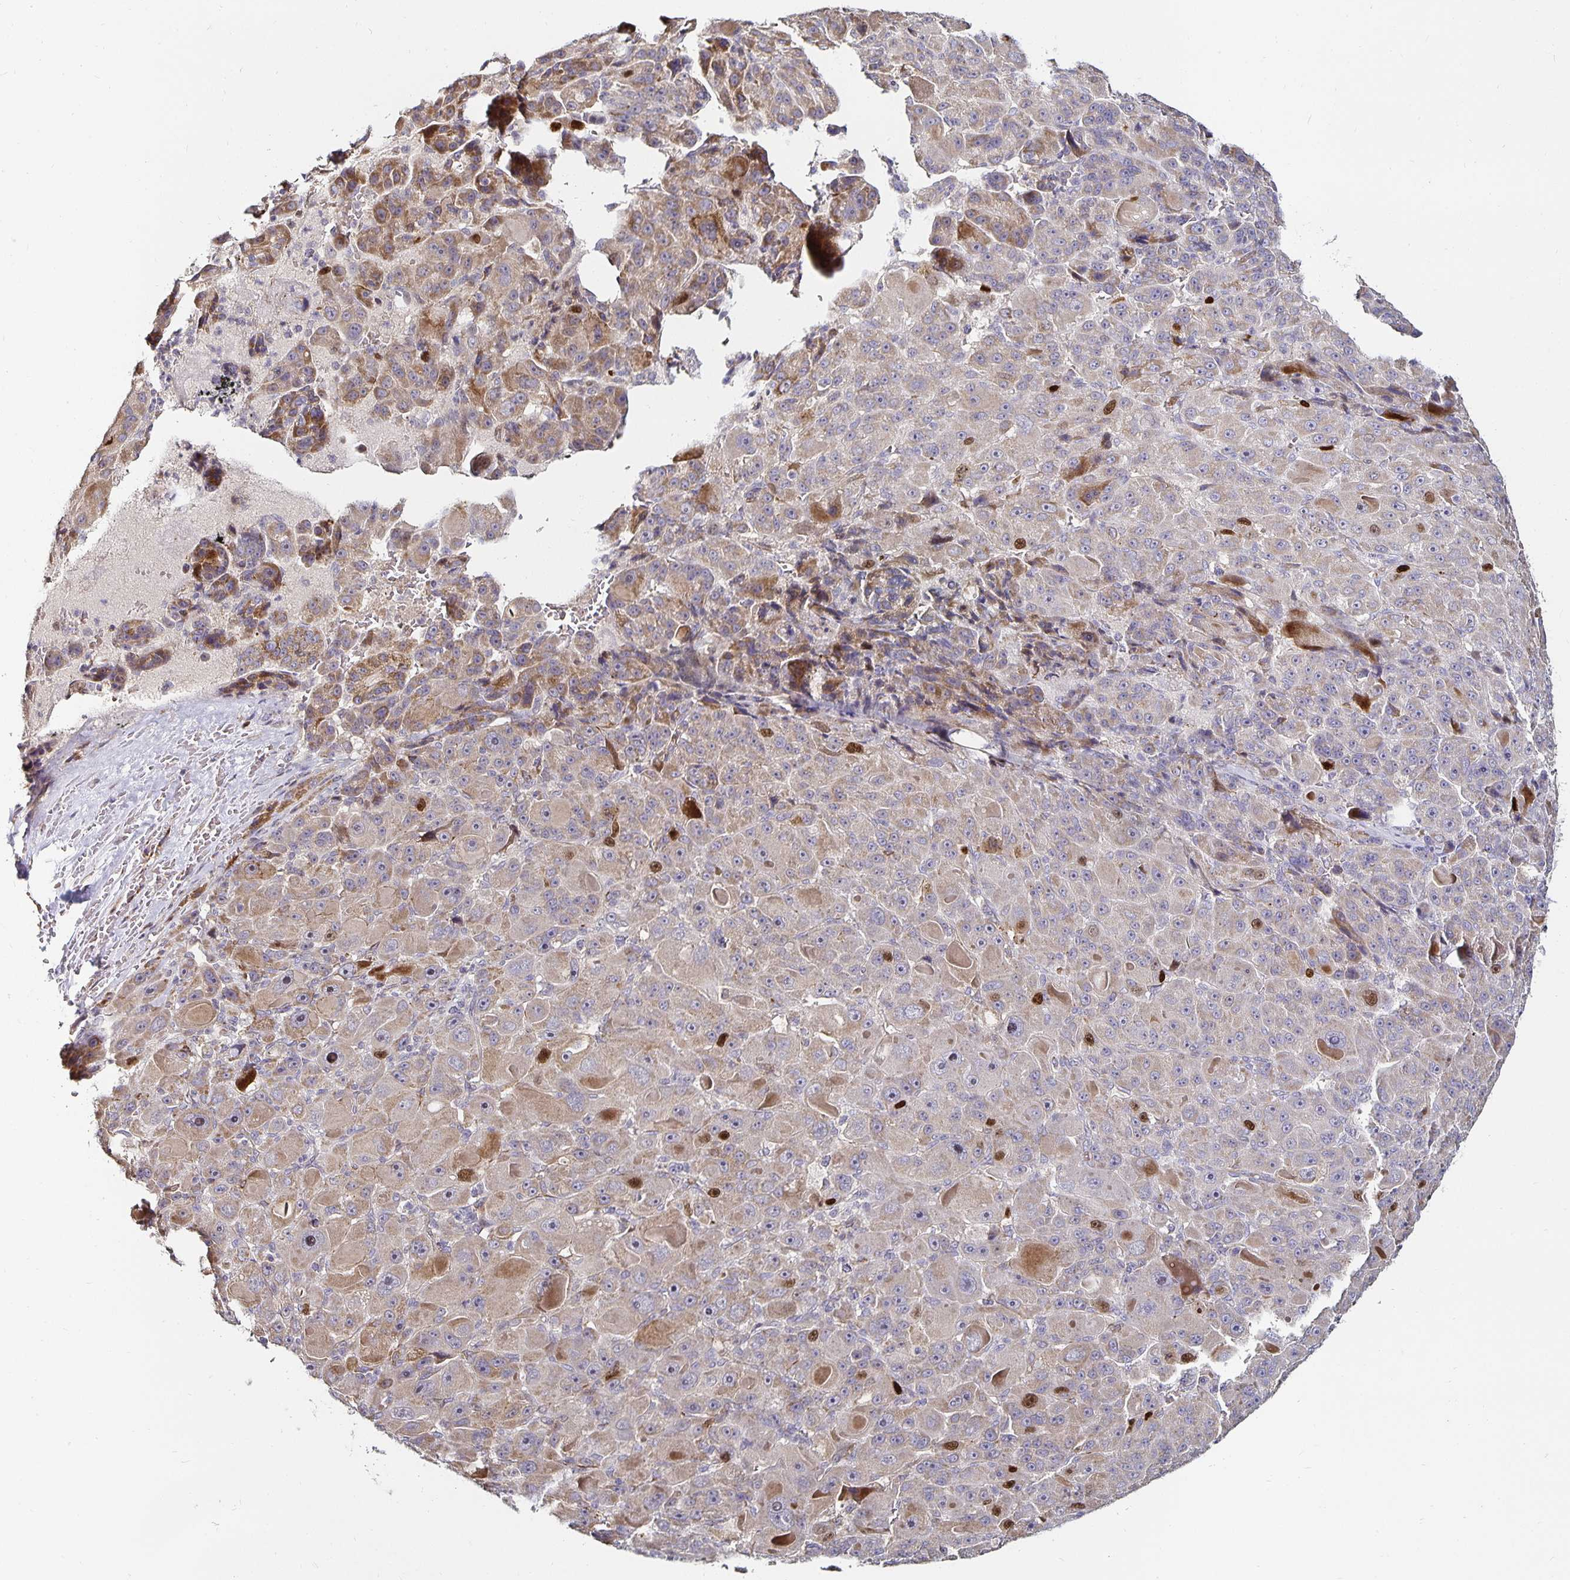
{"staining": {"intensity": "moderate", "quantity": "25%-75%", "location": "cytoplasmic/membranous,nuclear"}, "tissue": "liver cancer", "cell_type": "Tumor cells", "image_type": "cancer", "snomed": [{"axis": "morphology", "description": "Carcinoma, Hepatocellular, NOS"}, {"axis": "topography", "description": "Liver"}], "caption": "Protein staining of hepatocellular carcinoma (liver) tissue reveals moderate cytoplasmic/membranous and nuclear expression in about 25%-75% of tumor cells.", "gene": "ANLN", "patient": {"sex": "male", "age": 76}}